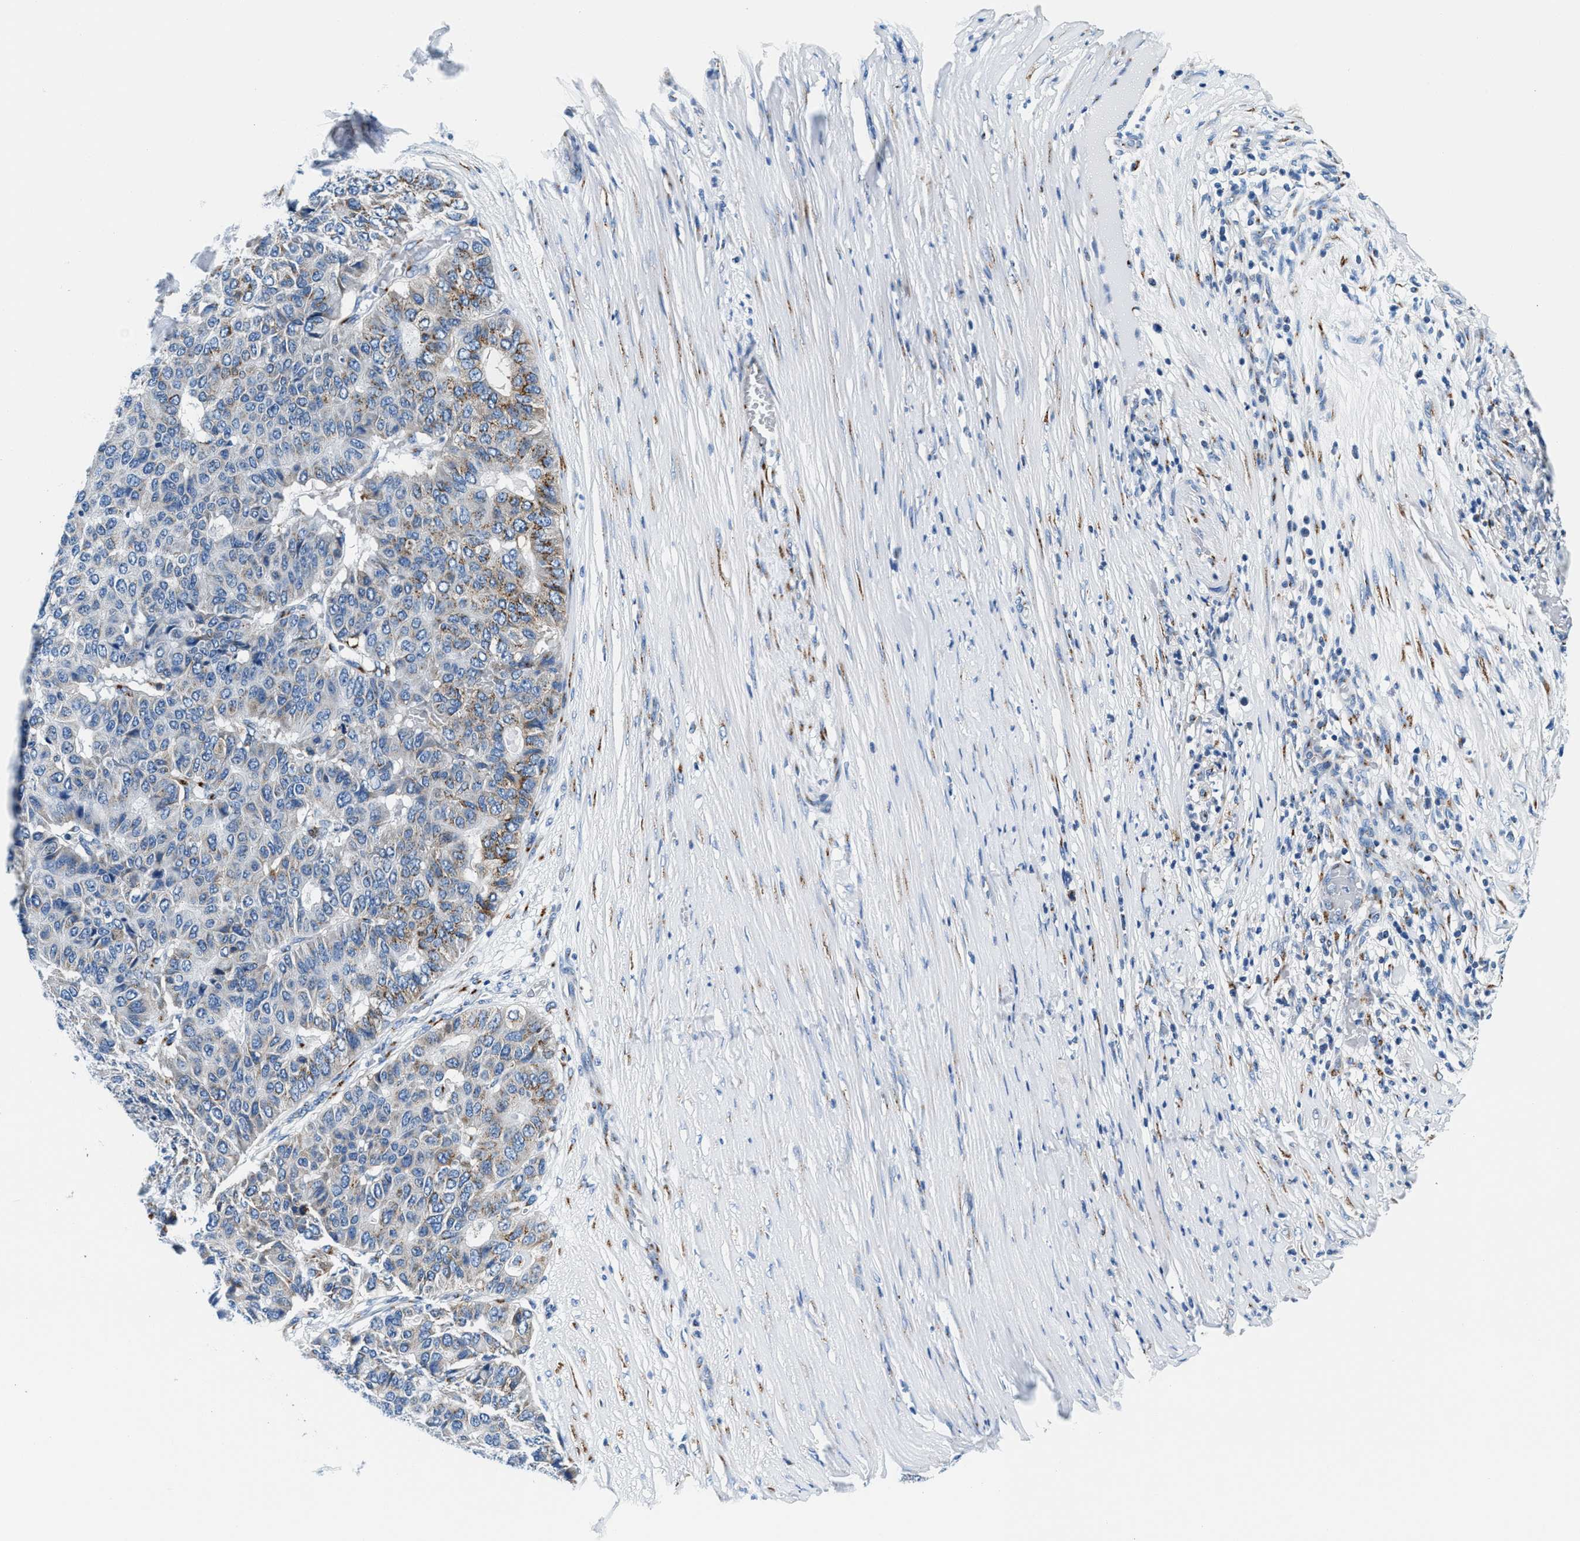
{"staining": {"intensity": "weak", "quantity": "<25%", "location": "cytoplasmic/membranous"}, "tissue": "pancreatic cancer", "cell_type": "Tumor cells", "image_type": "cancer", "snomed": [{"axis": "morphology", "description": "Adenocarcinoma, NOS"}, {"axis": "topography", "description": "Pancreas"}], "caption": "IHC photomicrograph of human pancreatic cancer (adenocarcinoma) stained for a protein (brown), which shows no positivity in tumor cells.", "gene": "VPS53", "patient": {"sex": "male", "age": 50}}